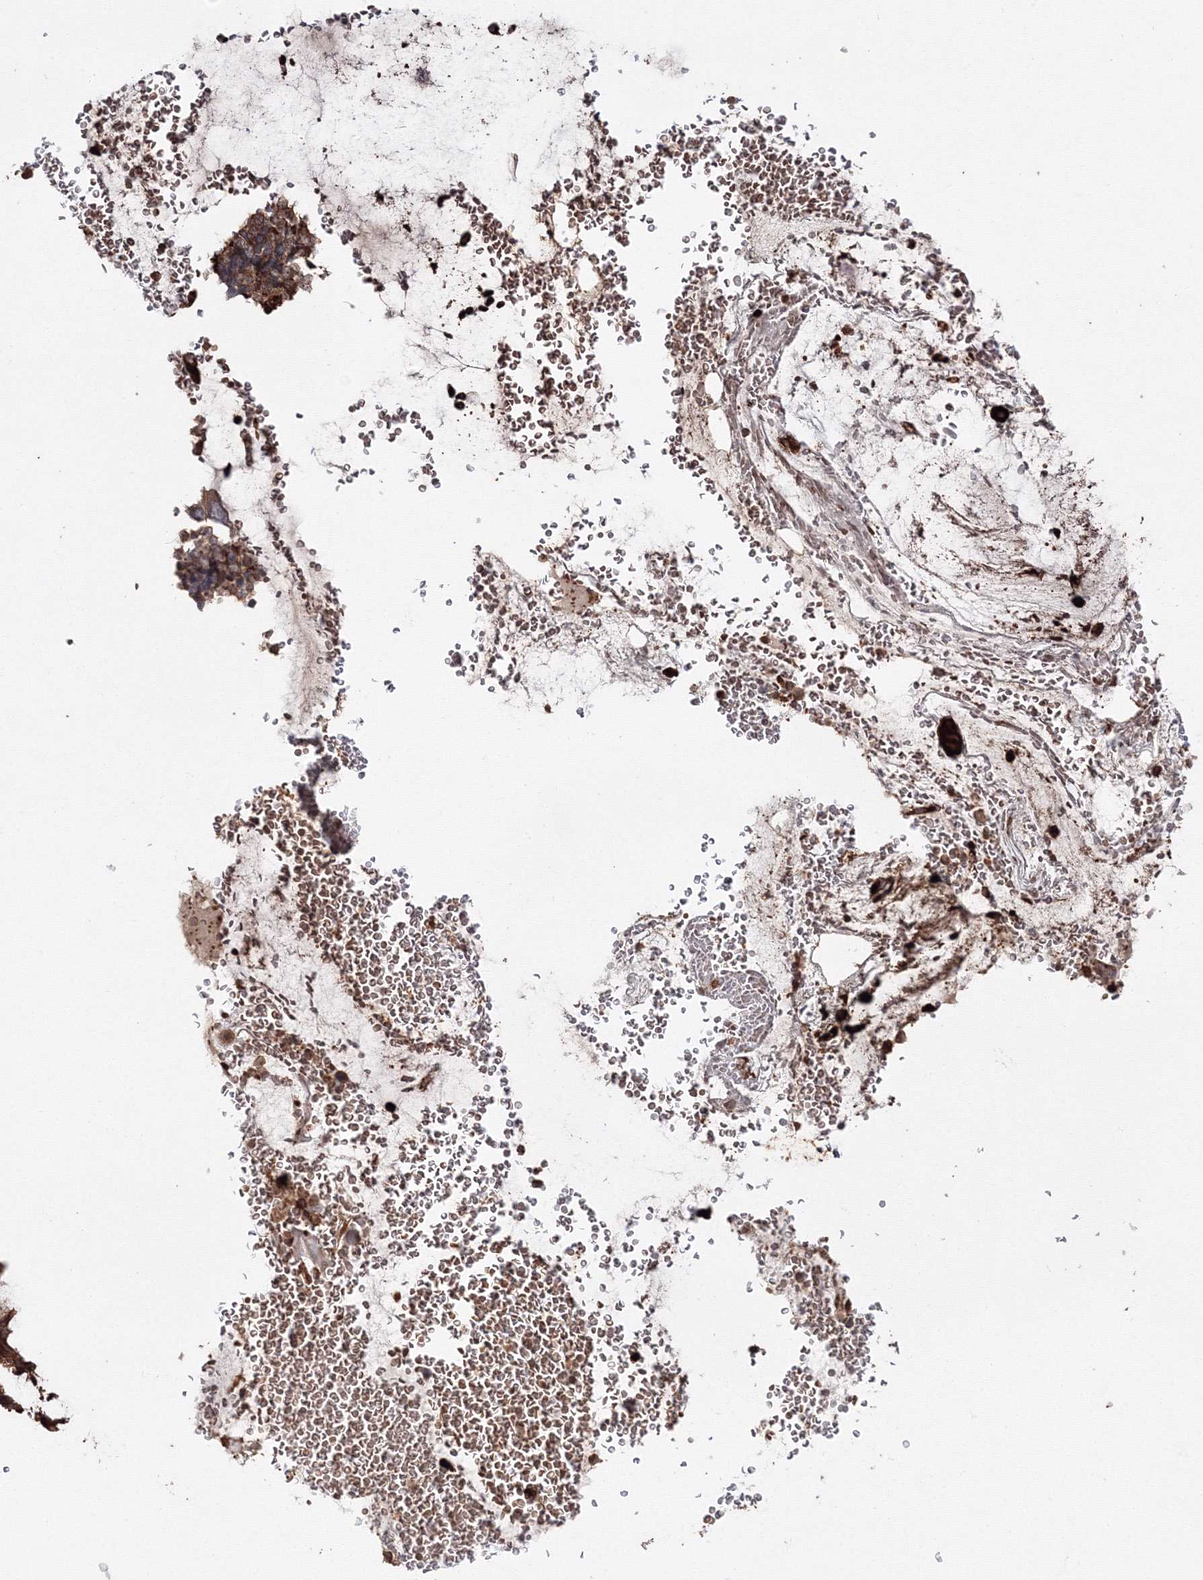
{"staining": {"intensity": "strong", "quantity": ">75%", "location": "cytoplasmic/membranous"}, "tissue": "bronchus", "cell_type": "Respiratory epithelial cells", "image_type": "normal", "snomed": [{"axis": "morphology", "description": "Normal tissue, NOS"}, {"axis": "morphology", "description": "Squamous cell carcinoma, NOS"}, {"axis": "topography", "description": "Lymph node"}, {"axis": "topography", "description": "Bronchus"}, {"axis": "topography", "description": "Lung"}], "caption": "A brown stain highlights strong cytoplasmic/membranous staining of a protein in respiratory epithelial cells of normal bronchus. (Brightfield microscopy of DAB IHC at high magnification).", "gene": "DDO", "patient": {"sex": "male", "age": 66}}